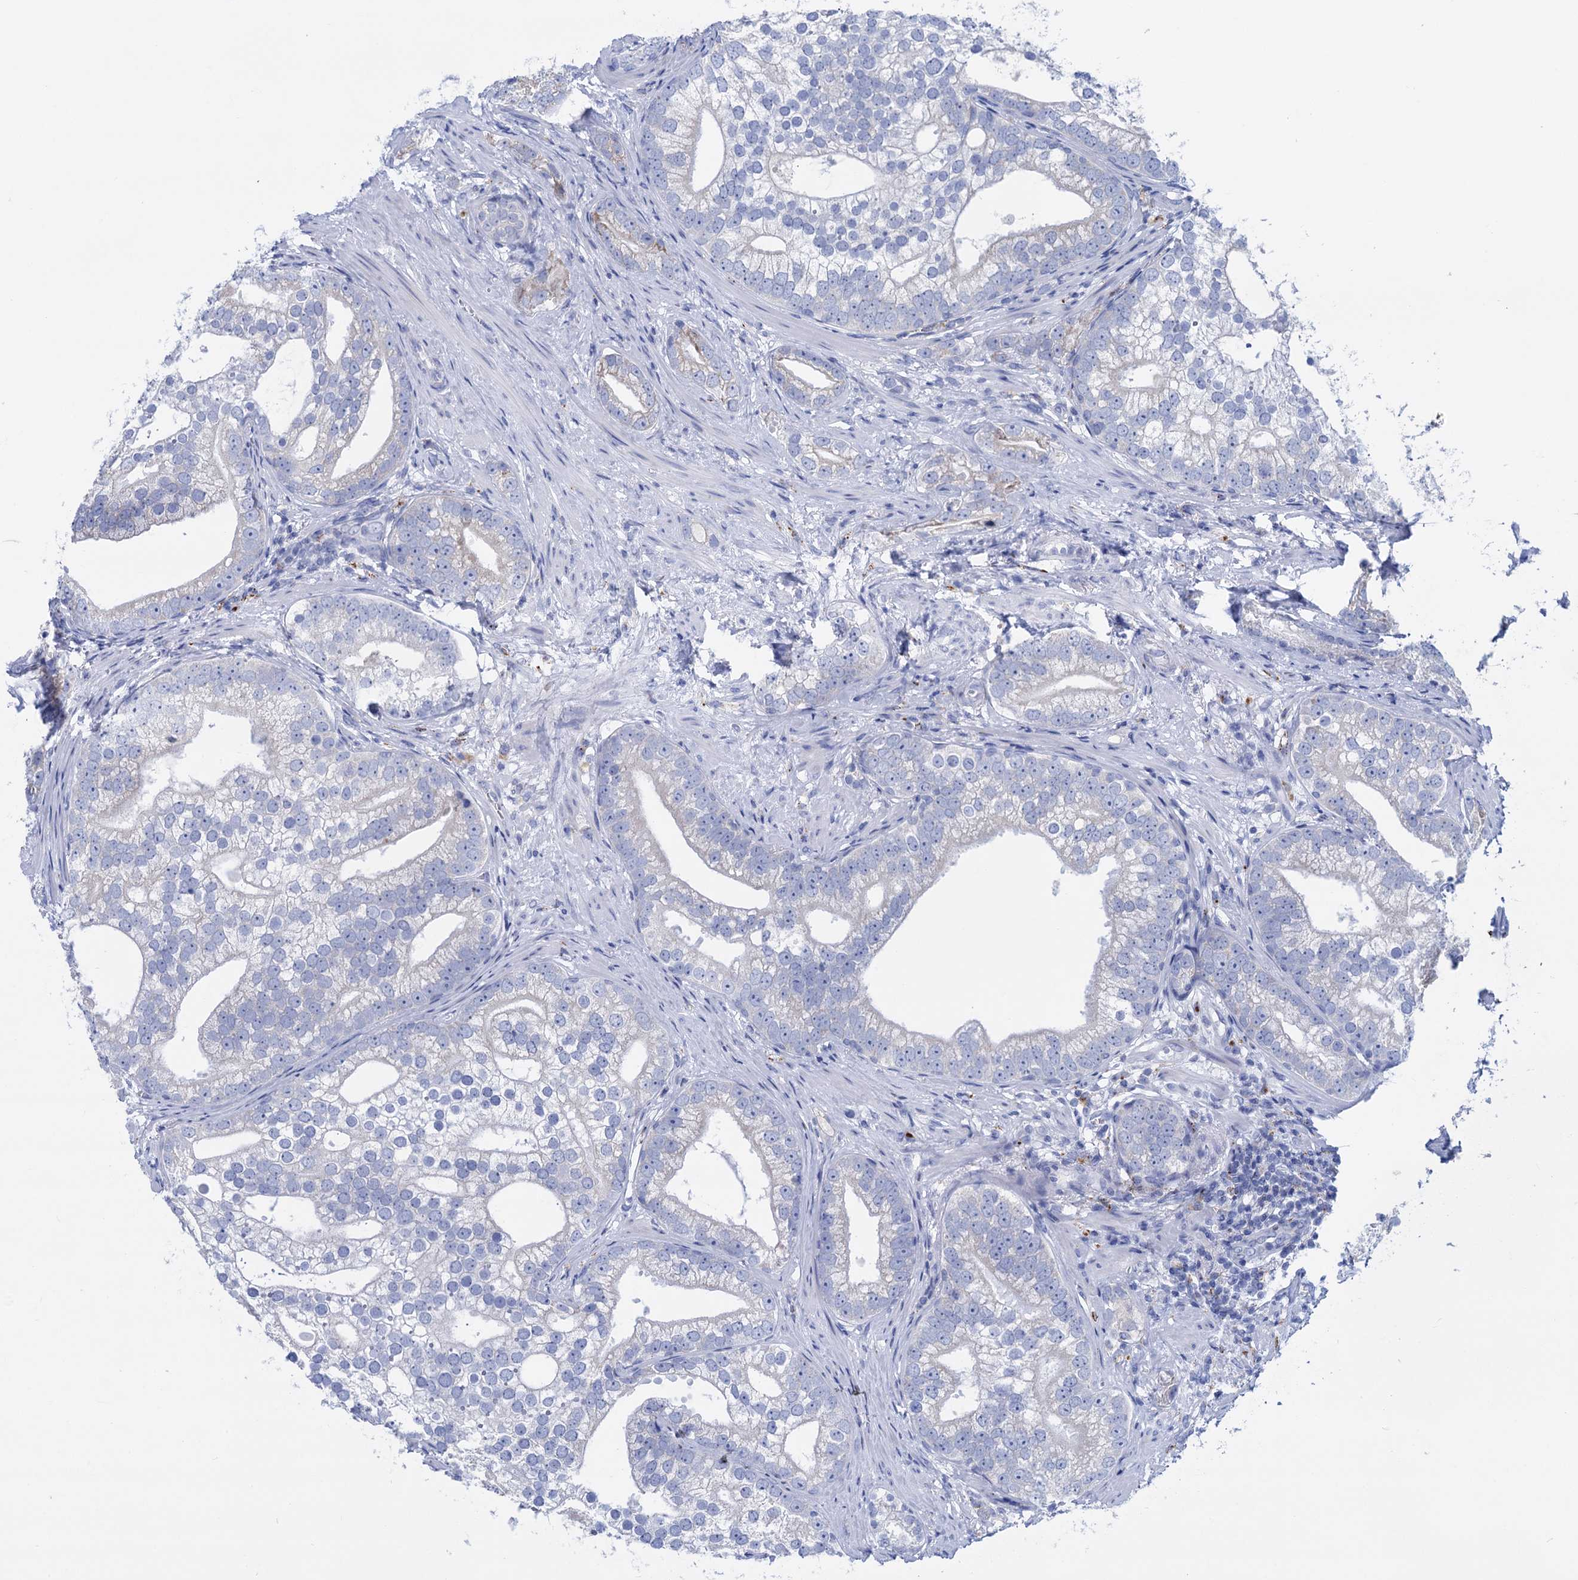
{"staining": {"intensity": "negative", "quantity": "none", "location": "none"}, "tissue": "prostate cancer", "cell_type": "Tumor cells", "image_type": "cancer", "snomed": [{"axis": "morphology", "description": "Adenocarcinoma, High grade"}, {"axis": "topography", "description": "Prostate"}], "caption": "The histopathology image demonstrates no staining of tumor cells in high-grade adenocarcinoma (prostate).", "gene": "ANKS3", "patient": {"sex": "male", "age": 75}}